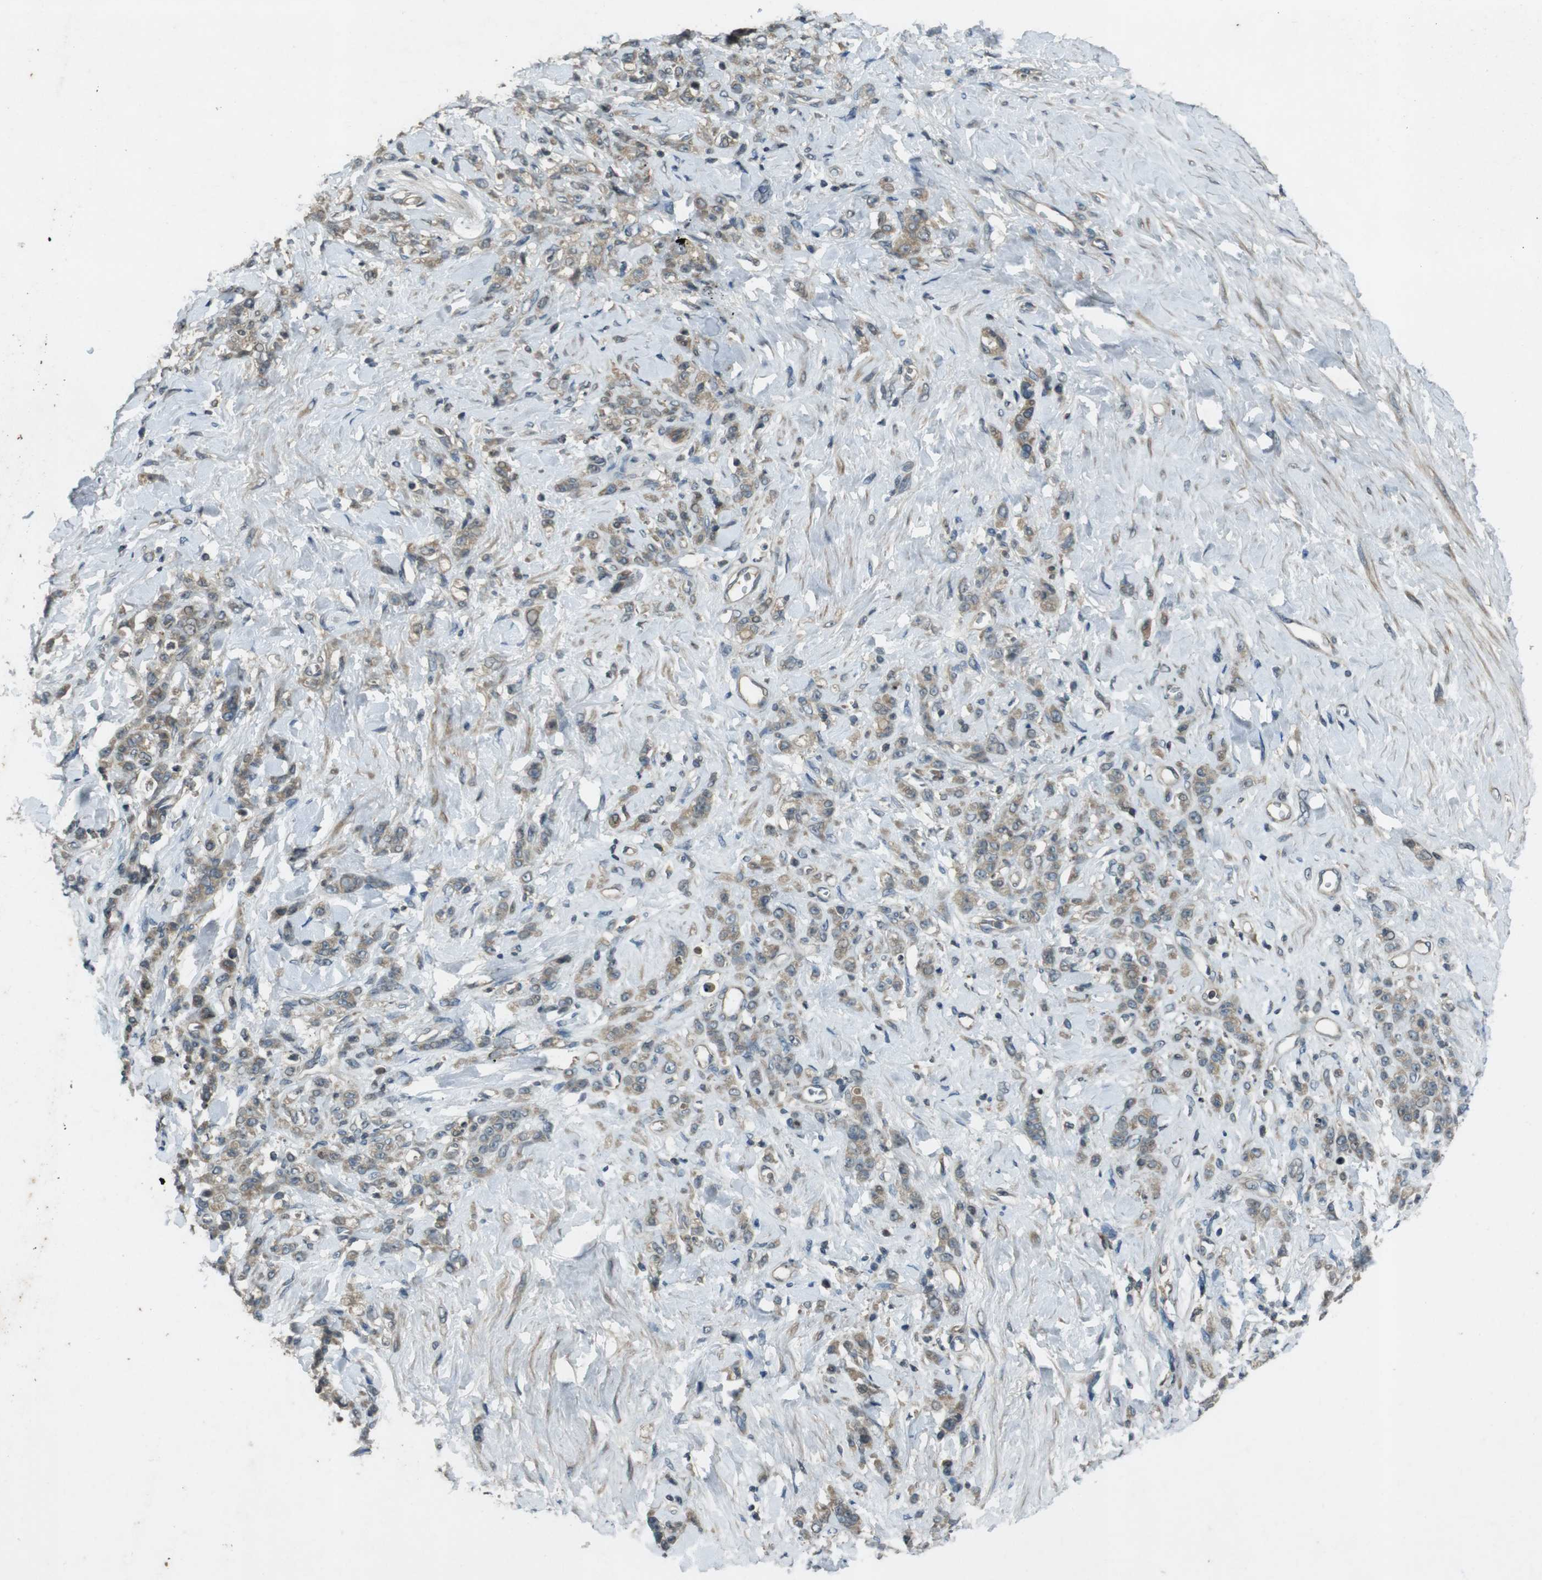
{"staining": {"intensity": "weak", "quantity": ">75%", "location": "cytoplasmic/membranous"}, "tissue": "stomach cancer", "cell_type": "Tumor cells", "image_type": "cancer", "snomed": [{"axis": "morphology", "description": "Adenocarcinoma, NOS"}, {"axis": "topography", "description": "Stomach"}], "caption": "This is an image of immunohistochemistry (IHC) staining of adenocarcinoma (stomach), which shows weak positivity in the cytoplasmic/membranous of tumor cells.", "gene": "ZYX", "patient": {"sex": "male", "age": 82}}